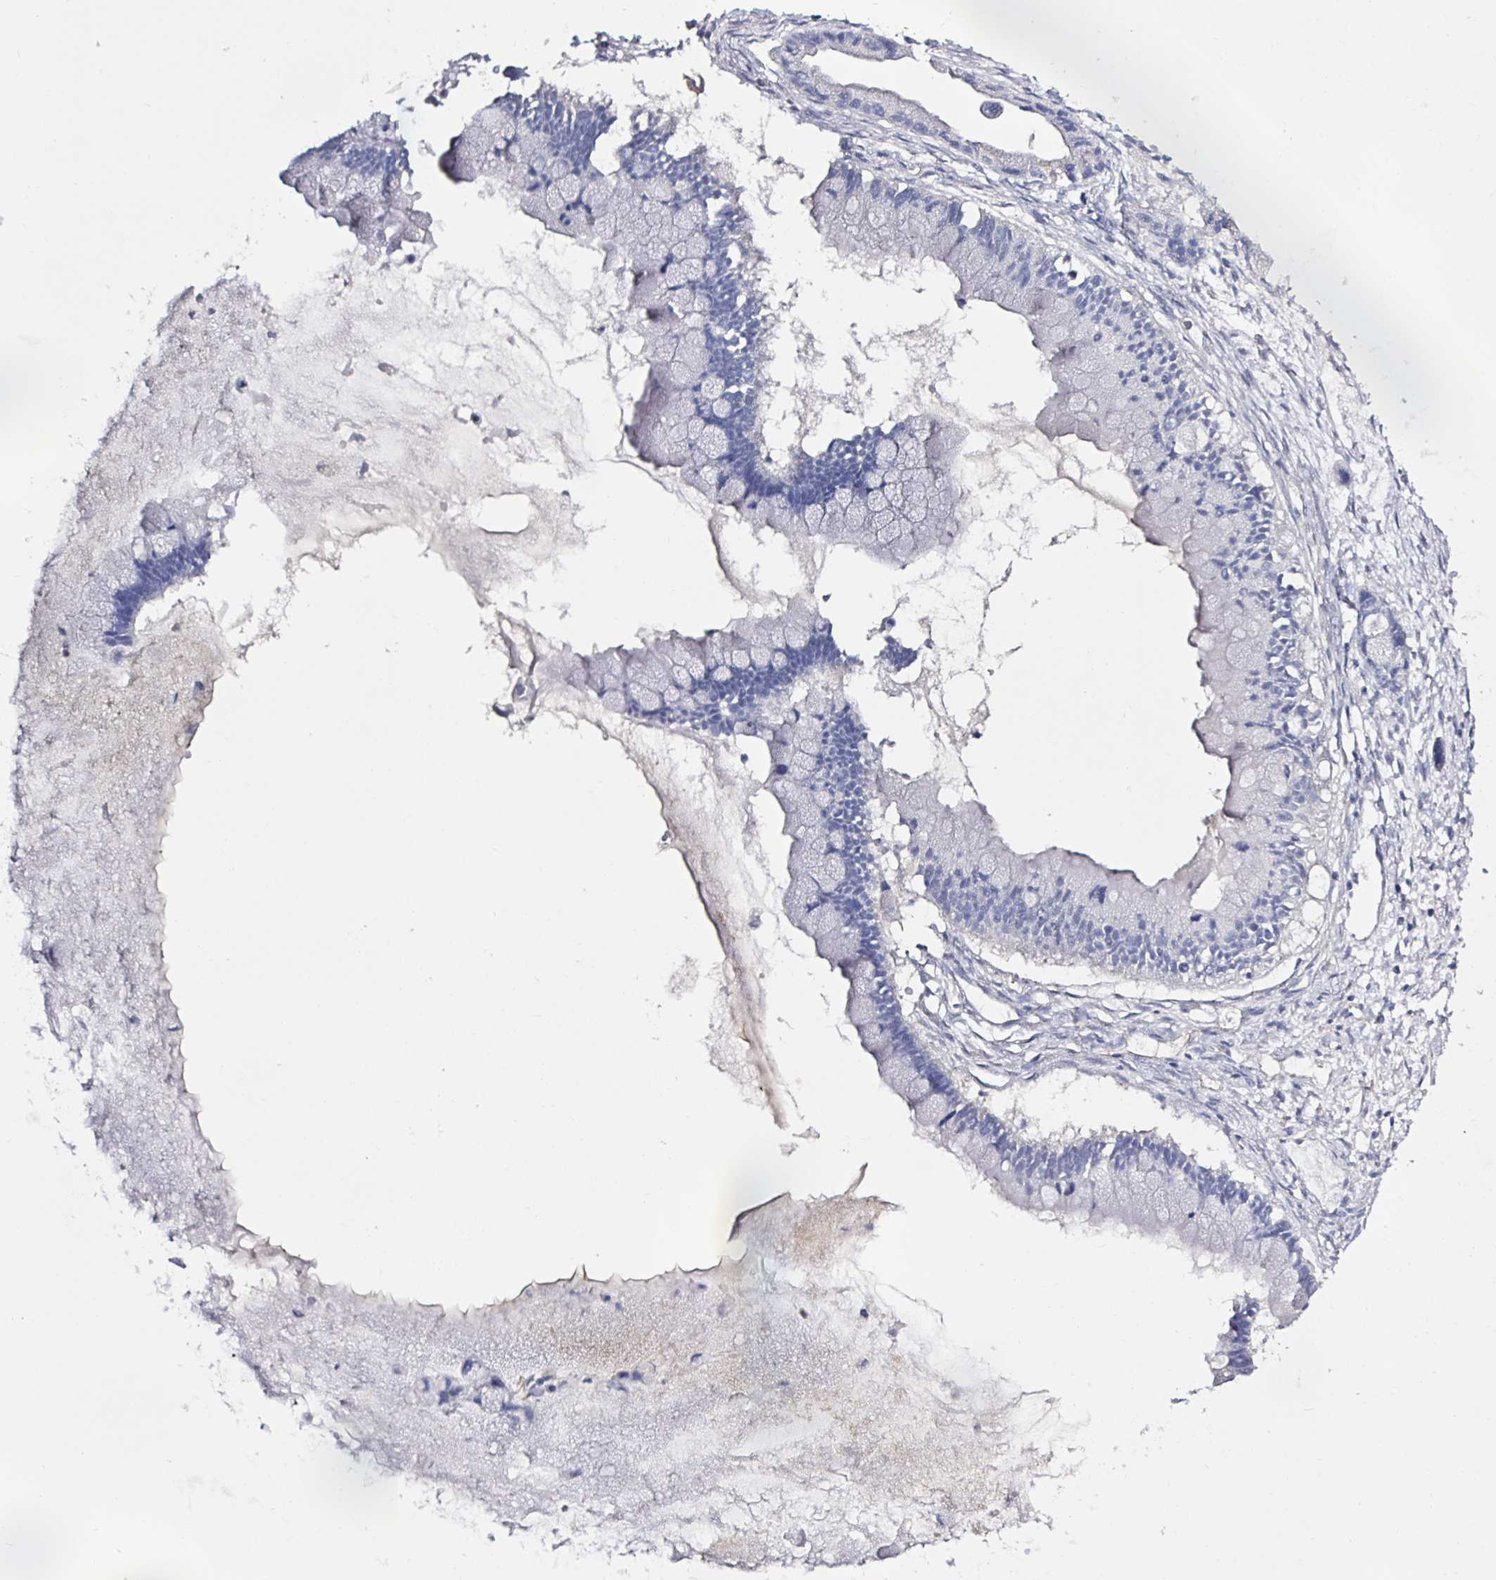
{"staining": {"intensity": "negative", "quantity": "none", "location": "none"}, "tissue": "ovarian cancer", "cell_type": "Tumor cells", "image_type": "cancer", "snomed": [{"axis": "morphology", "description": "Cystadenocarcinoma, mucinous, NOS"}, {"axis": "topography", "description": "Ovary"}], "caption": "DAB immunohistochemical staining of human ovarian cancer reveals no significant positivity in tumor cells.", "gene": "ACSBG2", "patient": {"sex": "female", "age": 63}}